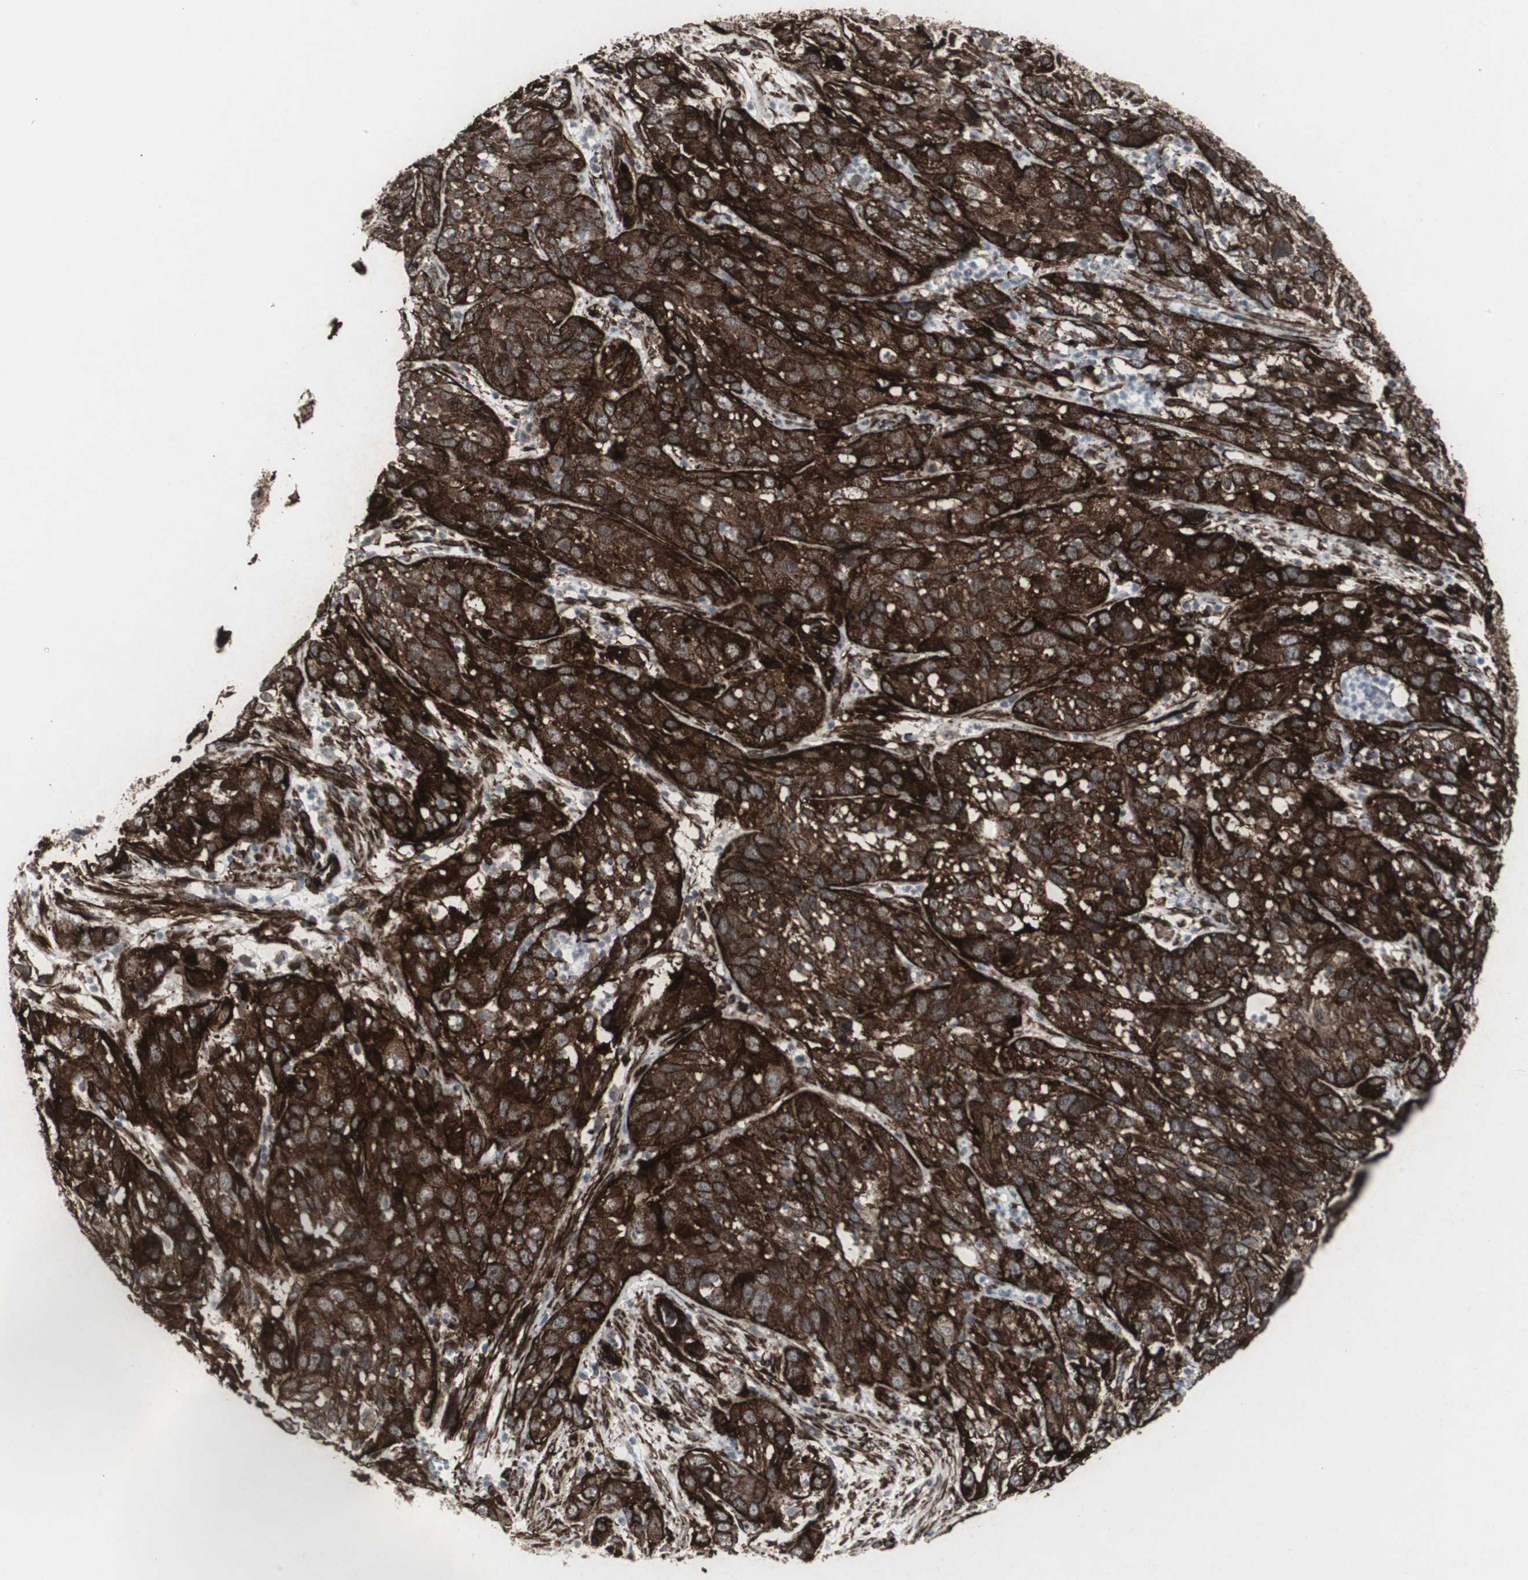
{"staining": {"intensity": "strong", "quantity": ">75%", "location": "cytoplasmic/membranous"}, "tissue": "cervical cancer", "cell_type": "Tumor cells", "image_type": "cancer", "snomed": [{"axis": "morphology", "description": "Squamous cell carcinoma, NOS"}, {"axis": "topography", "description": "Cervix"}], "caption": "A high amount of strong cytoplasmic/membranous staining is identified in approximately >75% of tumor cells in cervical squamous cell carcinoma tissue.", "gene": "PDGFA", "patient": {"sex": "female", "age": 32}}